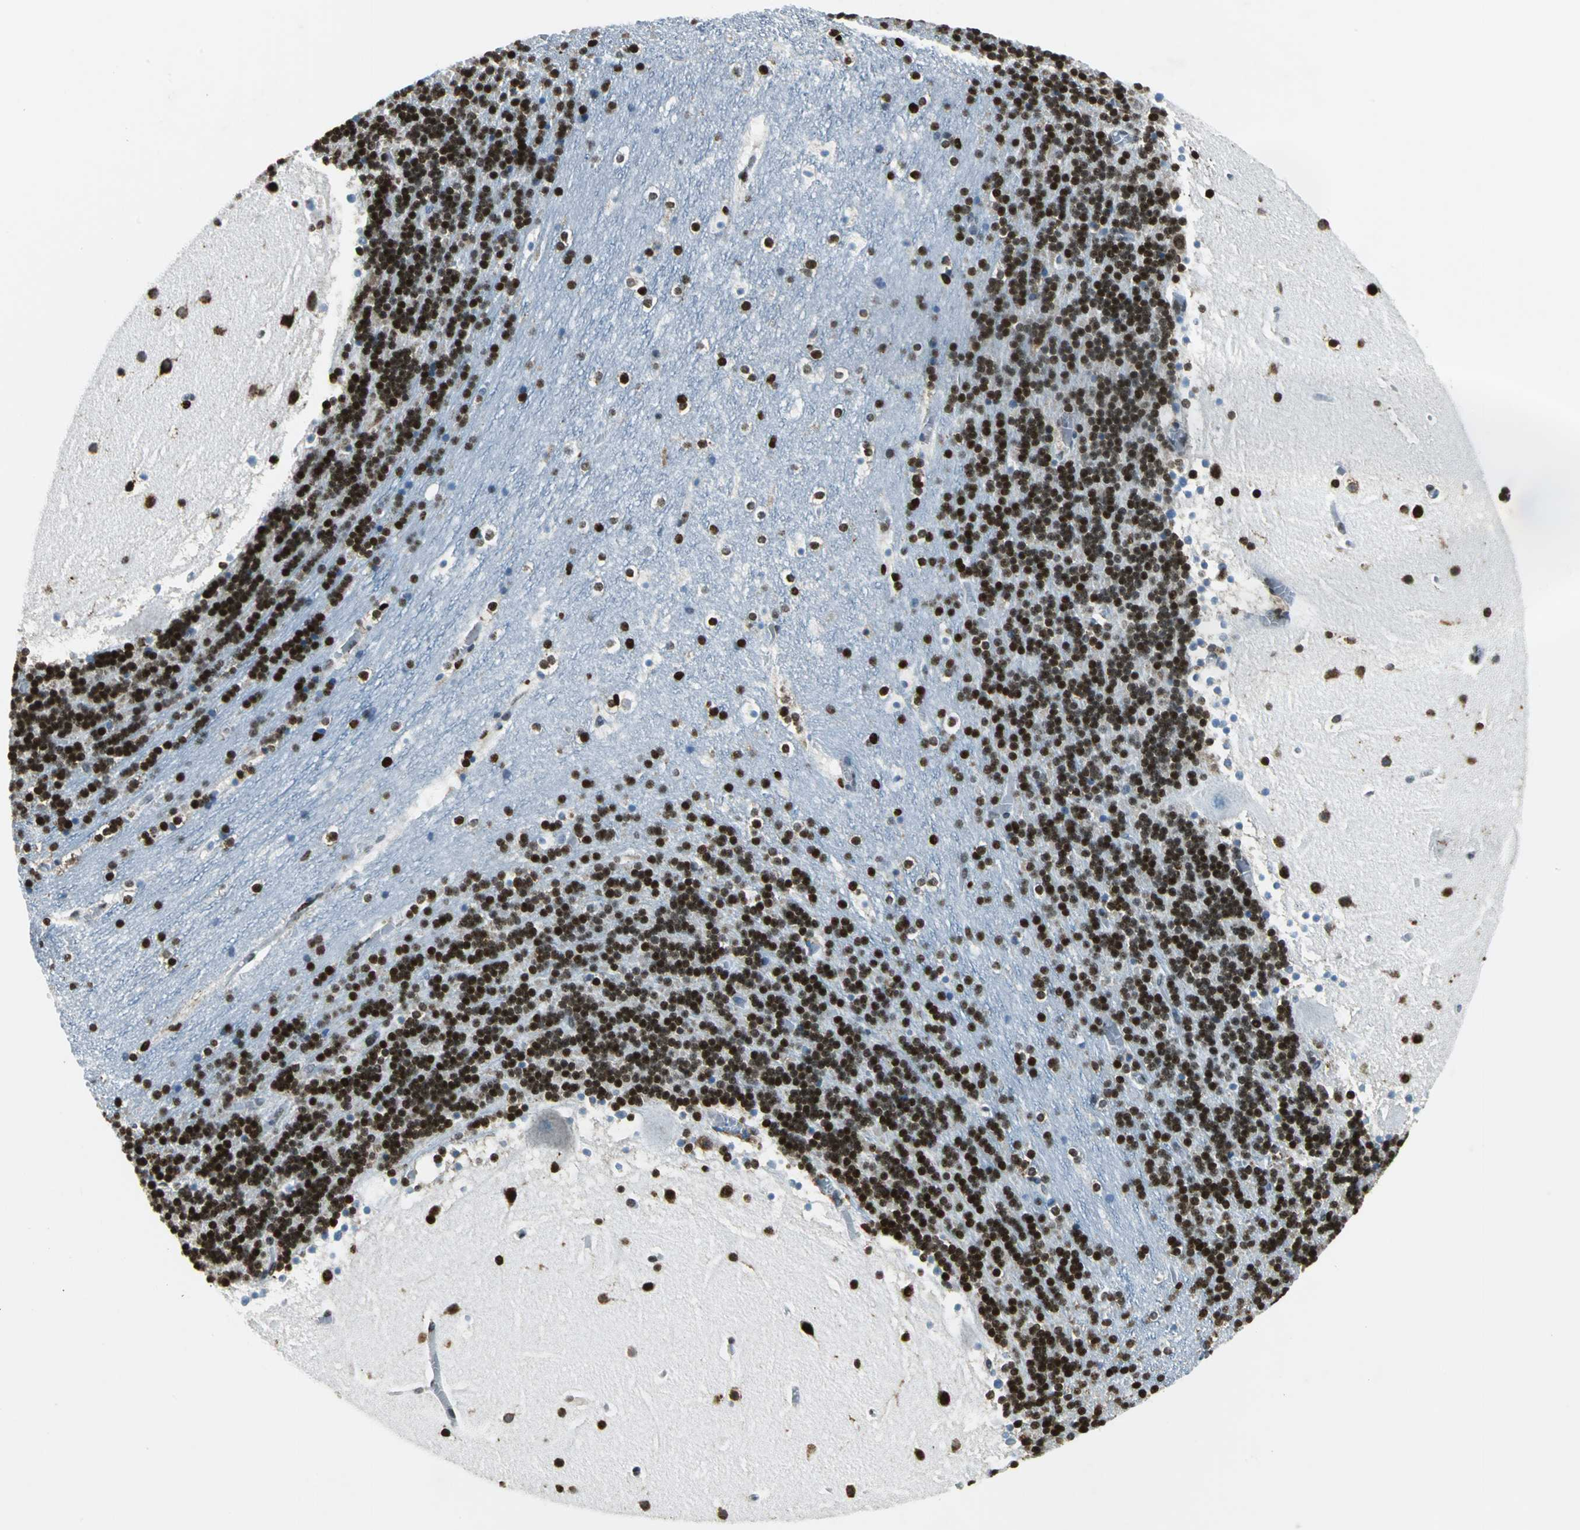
{"staining": {"intensity": "strong", "quantity": ">75%", "location": "nuclear"}, "tissue": "cerebellum", "cell_type": "Cells in granular layer", "image_type": "normal", "snomed": [{"axis": "morphology", "description": "Normal tissue, NOS"}, {"axis": "topography", "description": "Cerebellum"}], "caption": "A high-resolution photomicrograph shows IHC staining of benign cerebellum, which demonstrates strong nuclear expression in about >75% of cells in granular layer.", "gene": "APEX1", "patient": {"sex": "male", "age": 45}}